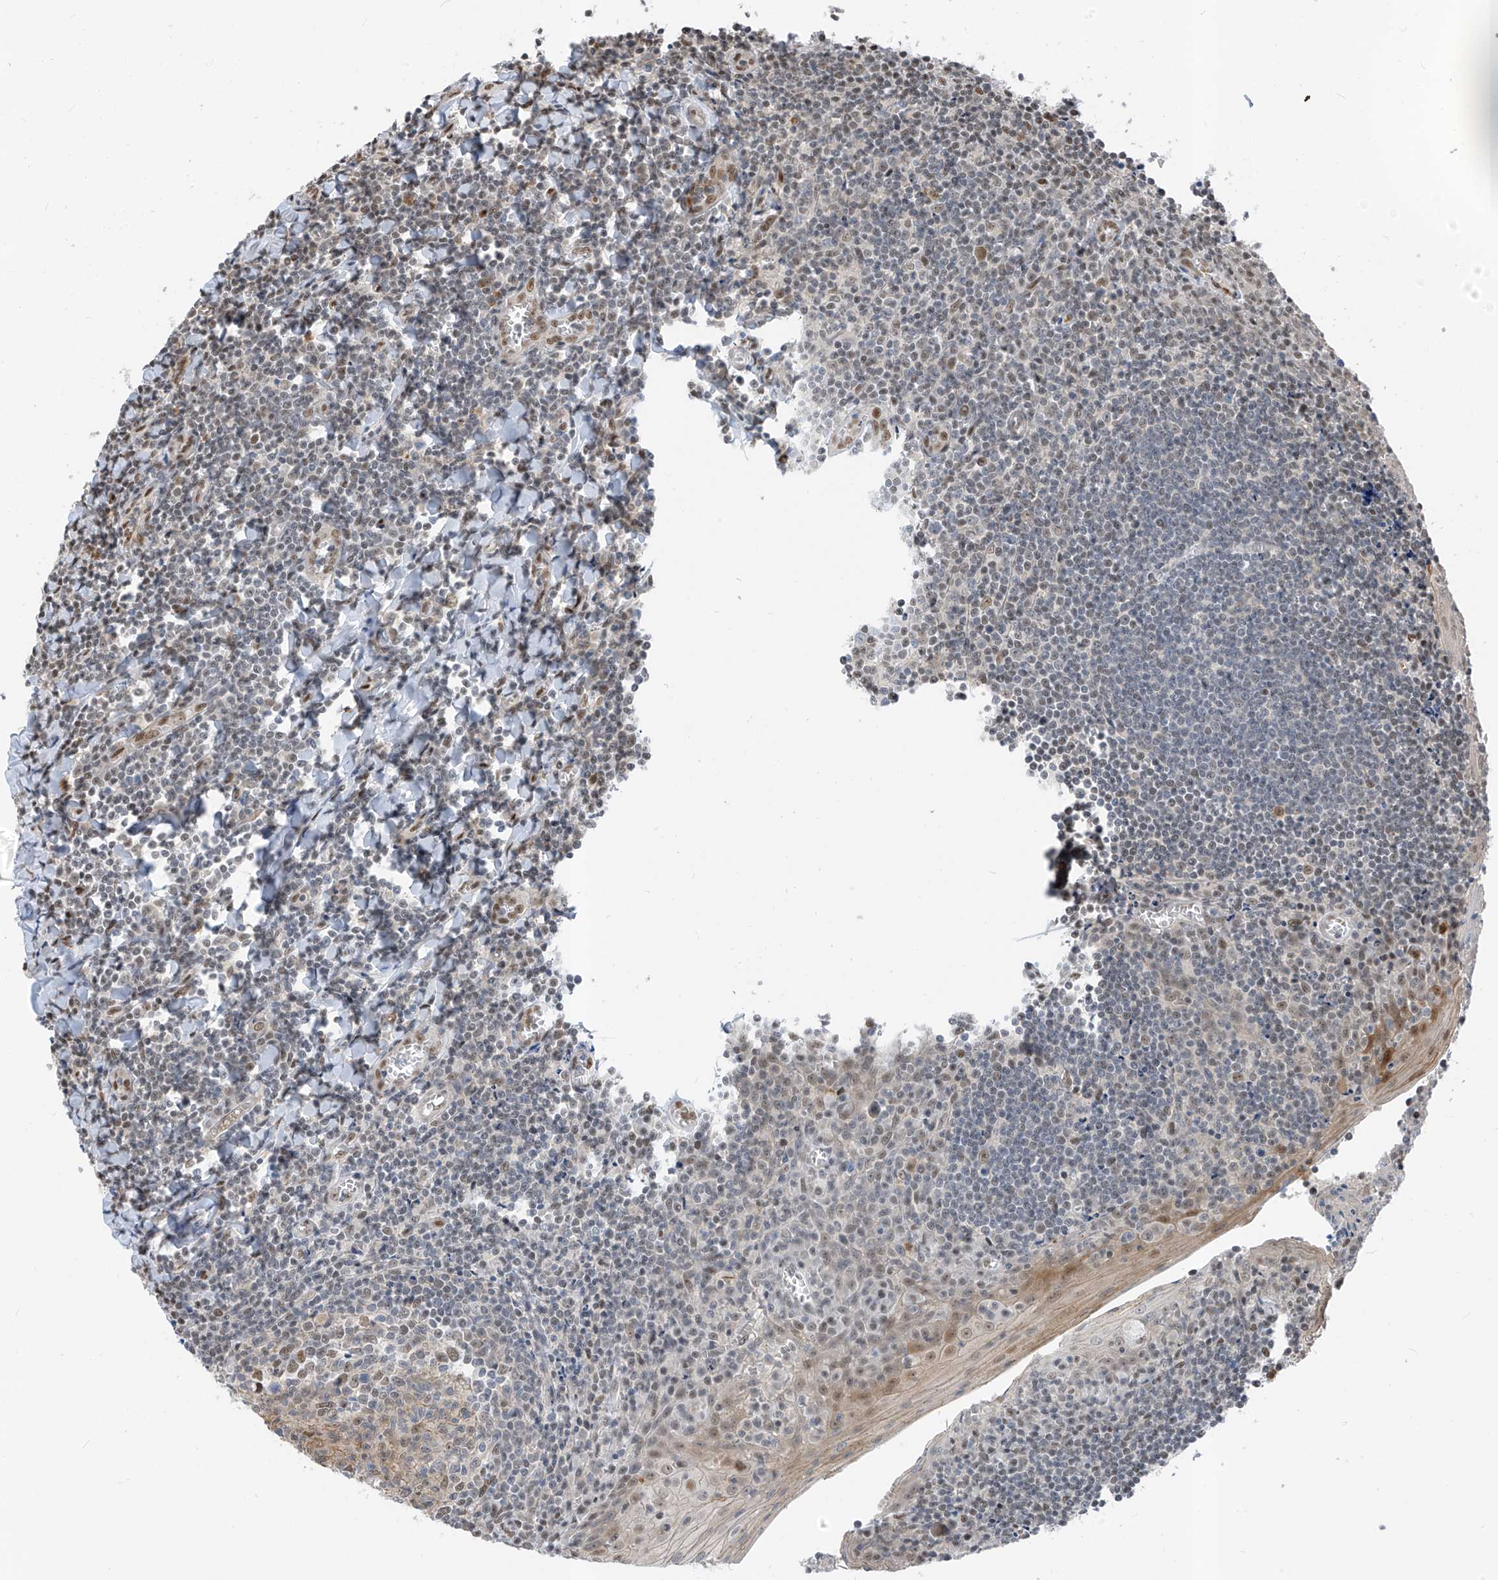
{"staining": {"intensity": "weak", "quantity": "<25%", "location": "nuclear"}, "tissue": "tonsil", "cell_type": "Germinal center cells", "image_type": "normal", "snomed": [{"axis": "morphology", "description": "Normal tissue, NOS"}, {"axis": "topography", "description": "Tonsil"}], "caption": "A photomicrograph of human tonsil is negative for staining in germinal center cells. (DAB IHC, high magnification).", "gene": "RBP7", "patient": {"sex": "male", "age": 27}}